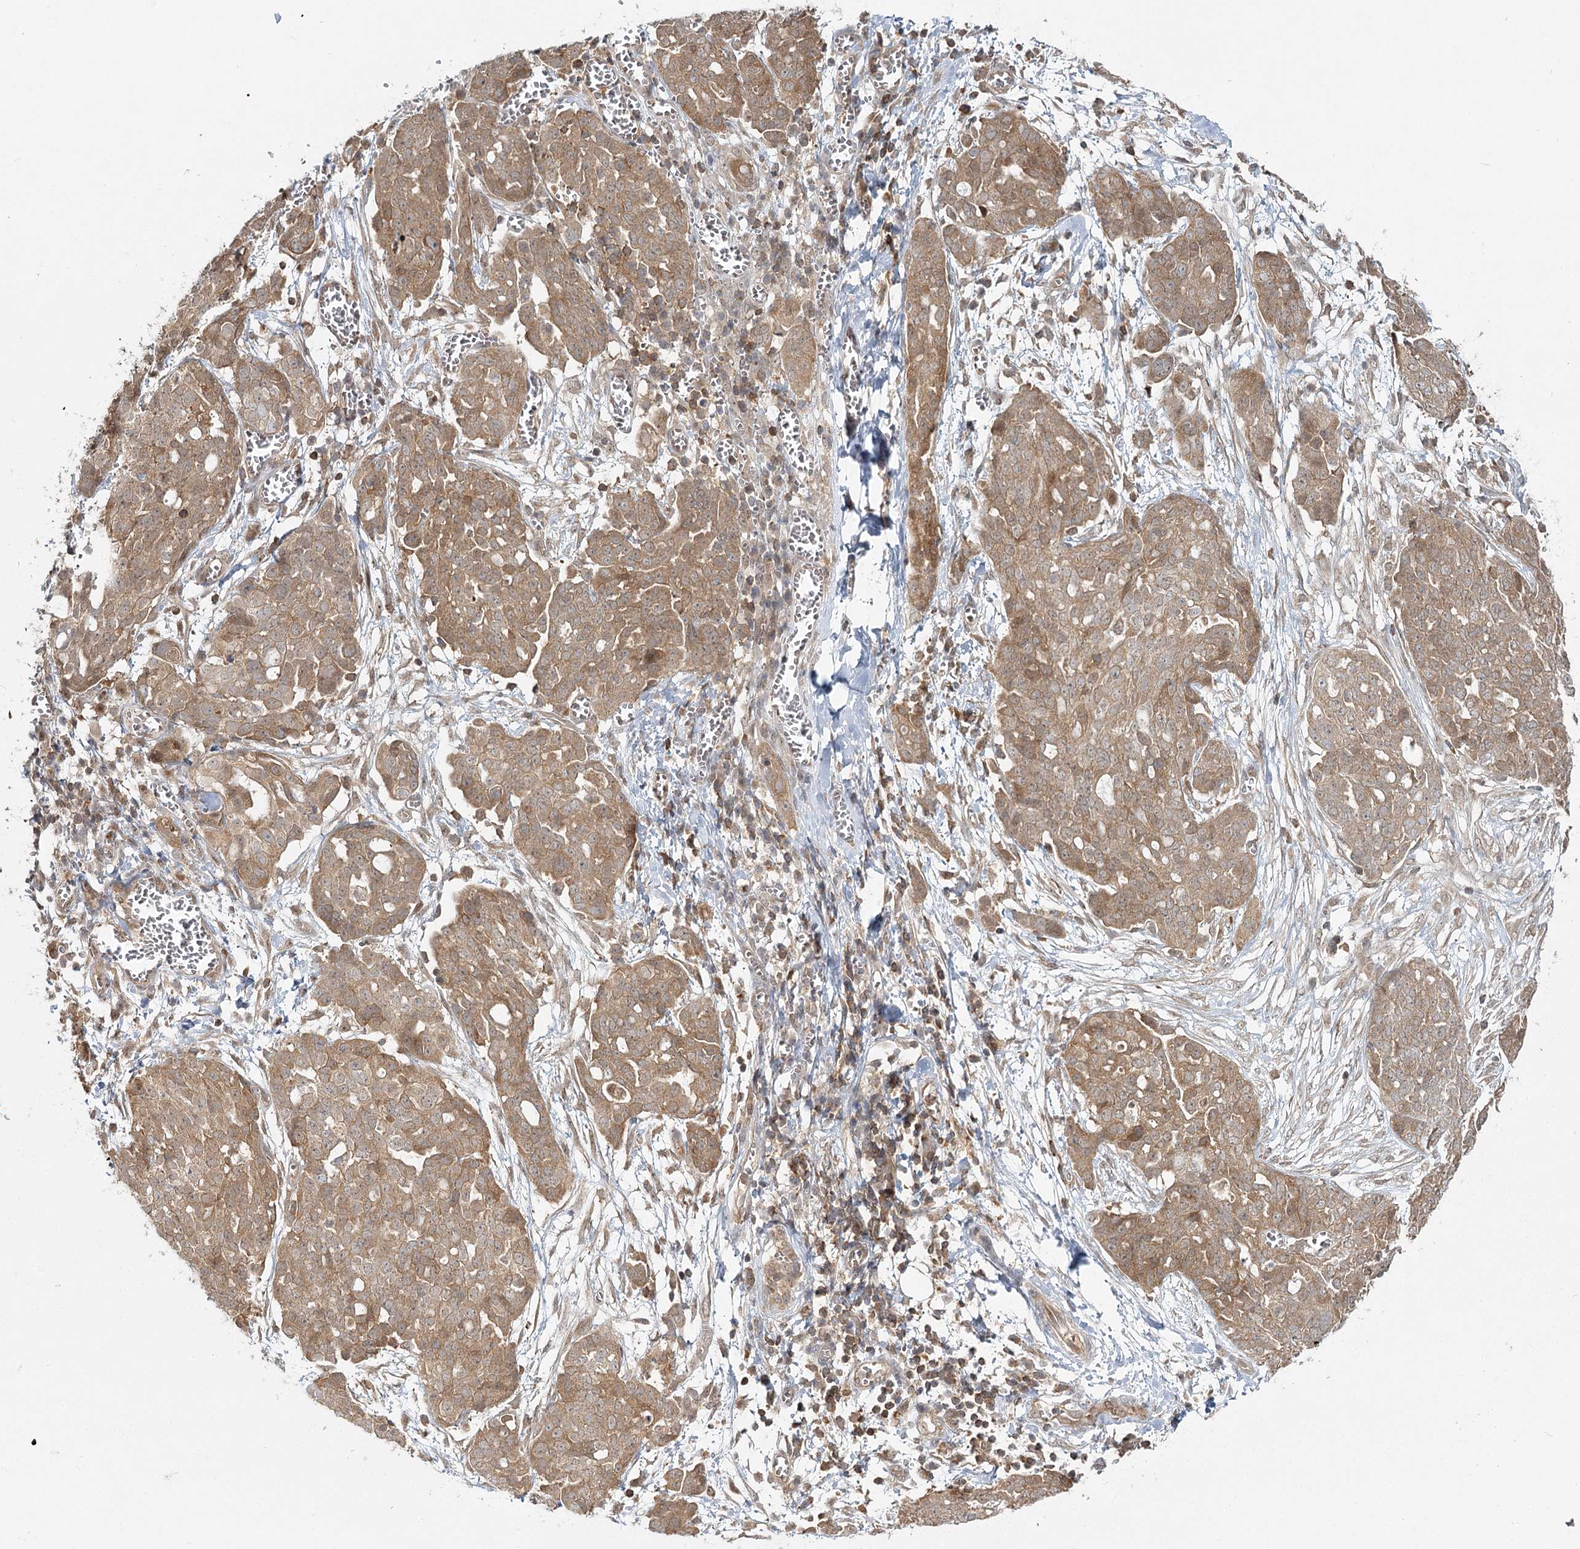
{"staining": {"intensity": "moderate", "quantity": ">75%", "location": "cytoplasmic/membranous"}, "tissue": "ovarian cancer", "cell_type": "Tumor cells", "image_type": "cancer", "snomed": [{"axis": "morphology", "description": "Cystadenocarcinoma, serous, NOS"}, {"axis": "topography", "description": "Soft tissue"}, {"axis": "topography", "description": "Ovary"}], "caption": "Tumor cells demonstrate moderate cytoplasmic/membranous expression in approximately >75% of cells in serous cystadenocarcinoma (ovarian).", "gene": "FAM120B", "patient": {"sex": "female", "age": 57}}